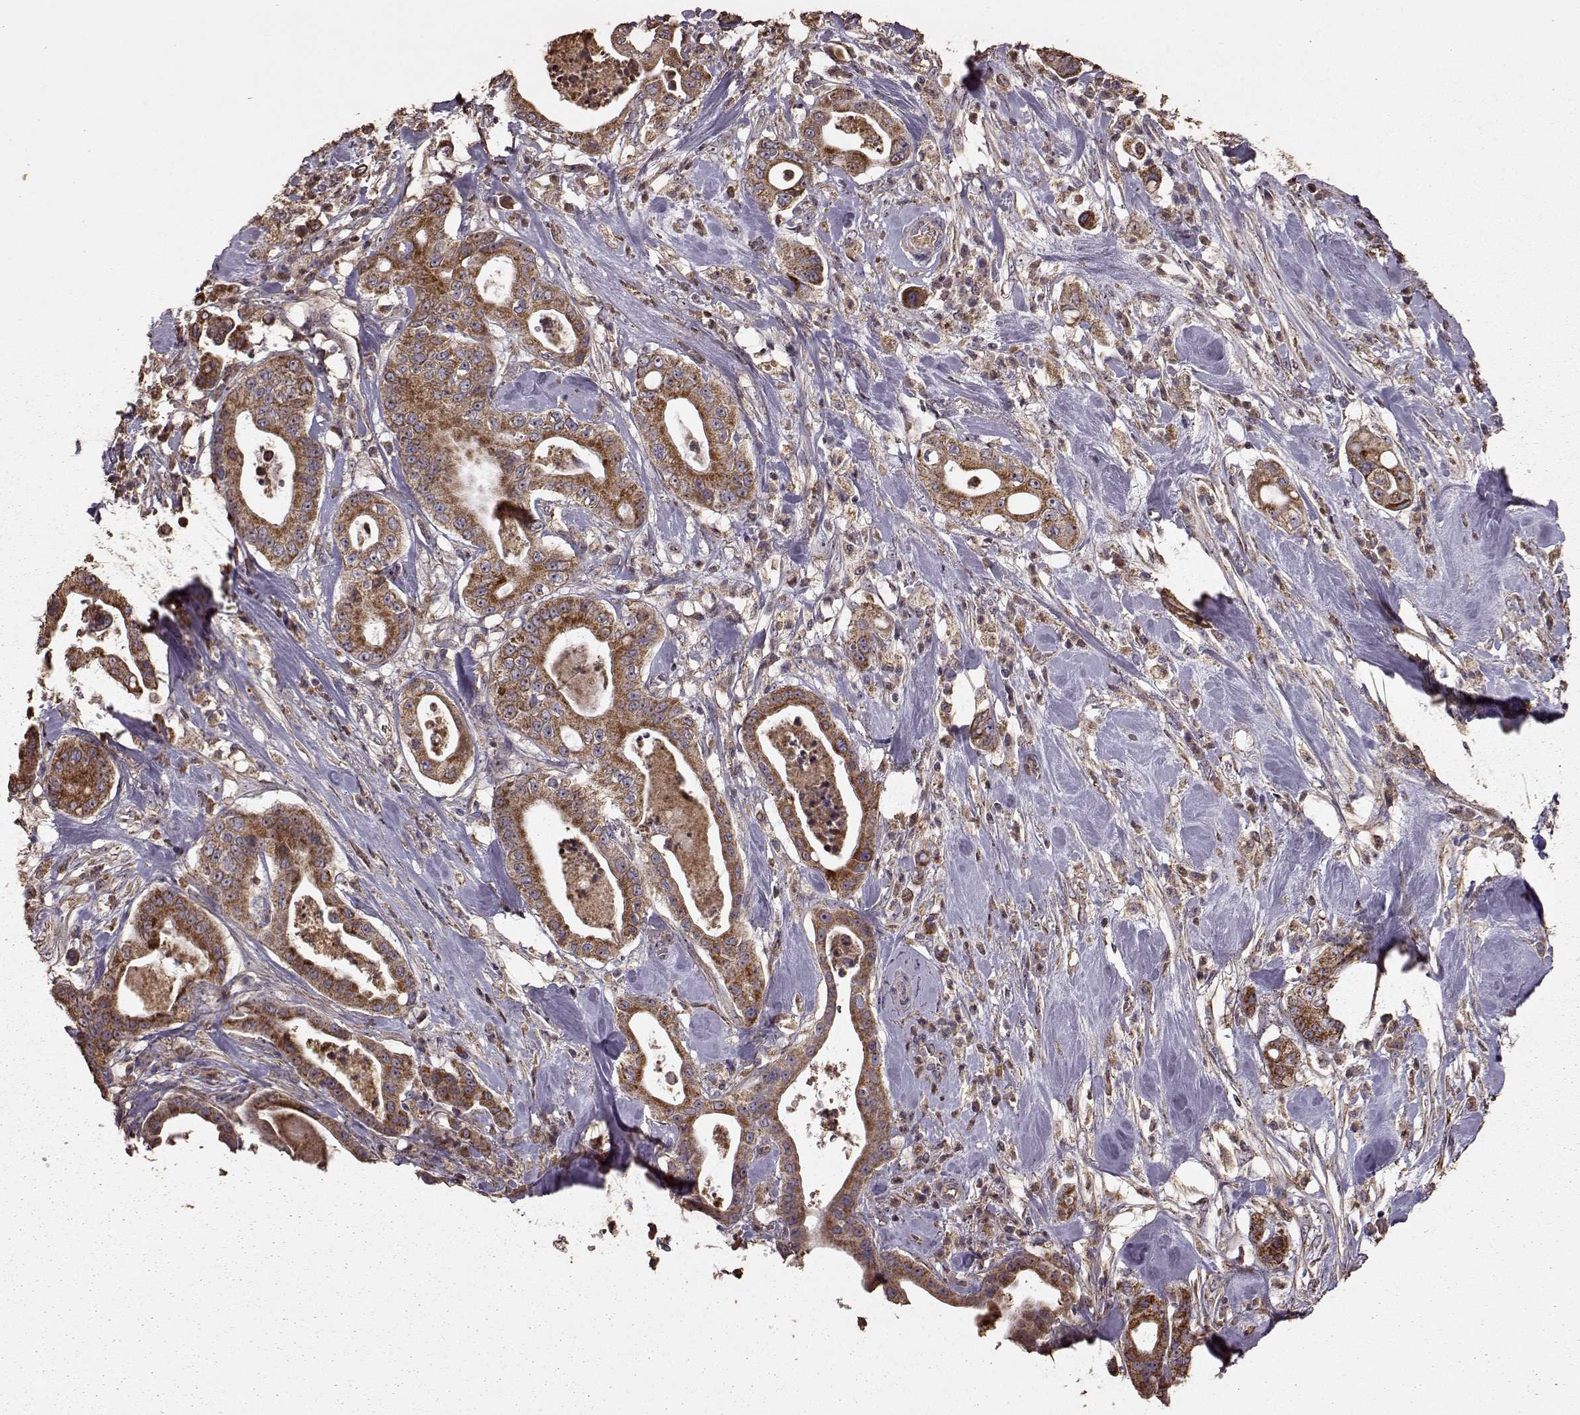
{"staining": {"intensity": "strong", "quantity": ">75%", "location": "cytoplasmic/membranous"}, "tissue": "pancreatic cancer", "cell_type": "Tumor cells", "image_type": "cancer", "snomed": [{"axis": "morphology", "description": "Adenocarcinoma, NOS"}, {"axis": "topography", "description": "Pancreas"}], "caption": "Brown immunohistochemical staining in human pancreatic adenocarcinoma displays strong cytoplasmic/membranous staining in about >75% of tumor cells. The staining is performed using DAB (3,3'-diaminobenzidine) brown chromogen to label protein expression. The nuclei are counter-stained blue using hematoxylin.", "gene": "PTGES2", "patient": {"sex": "male", "age": 71}}